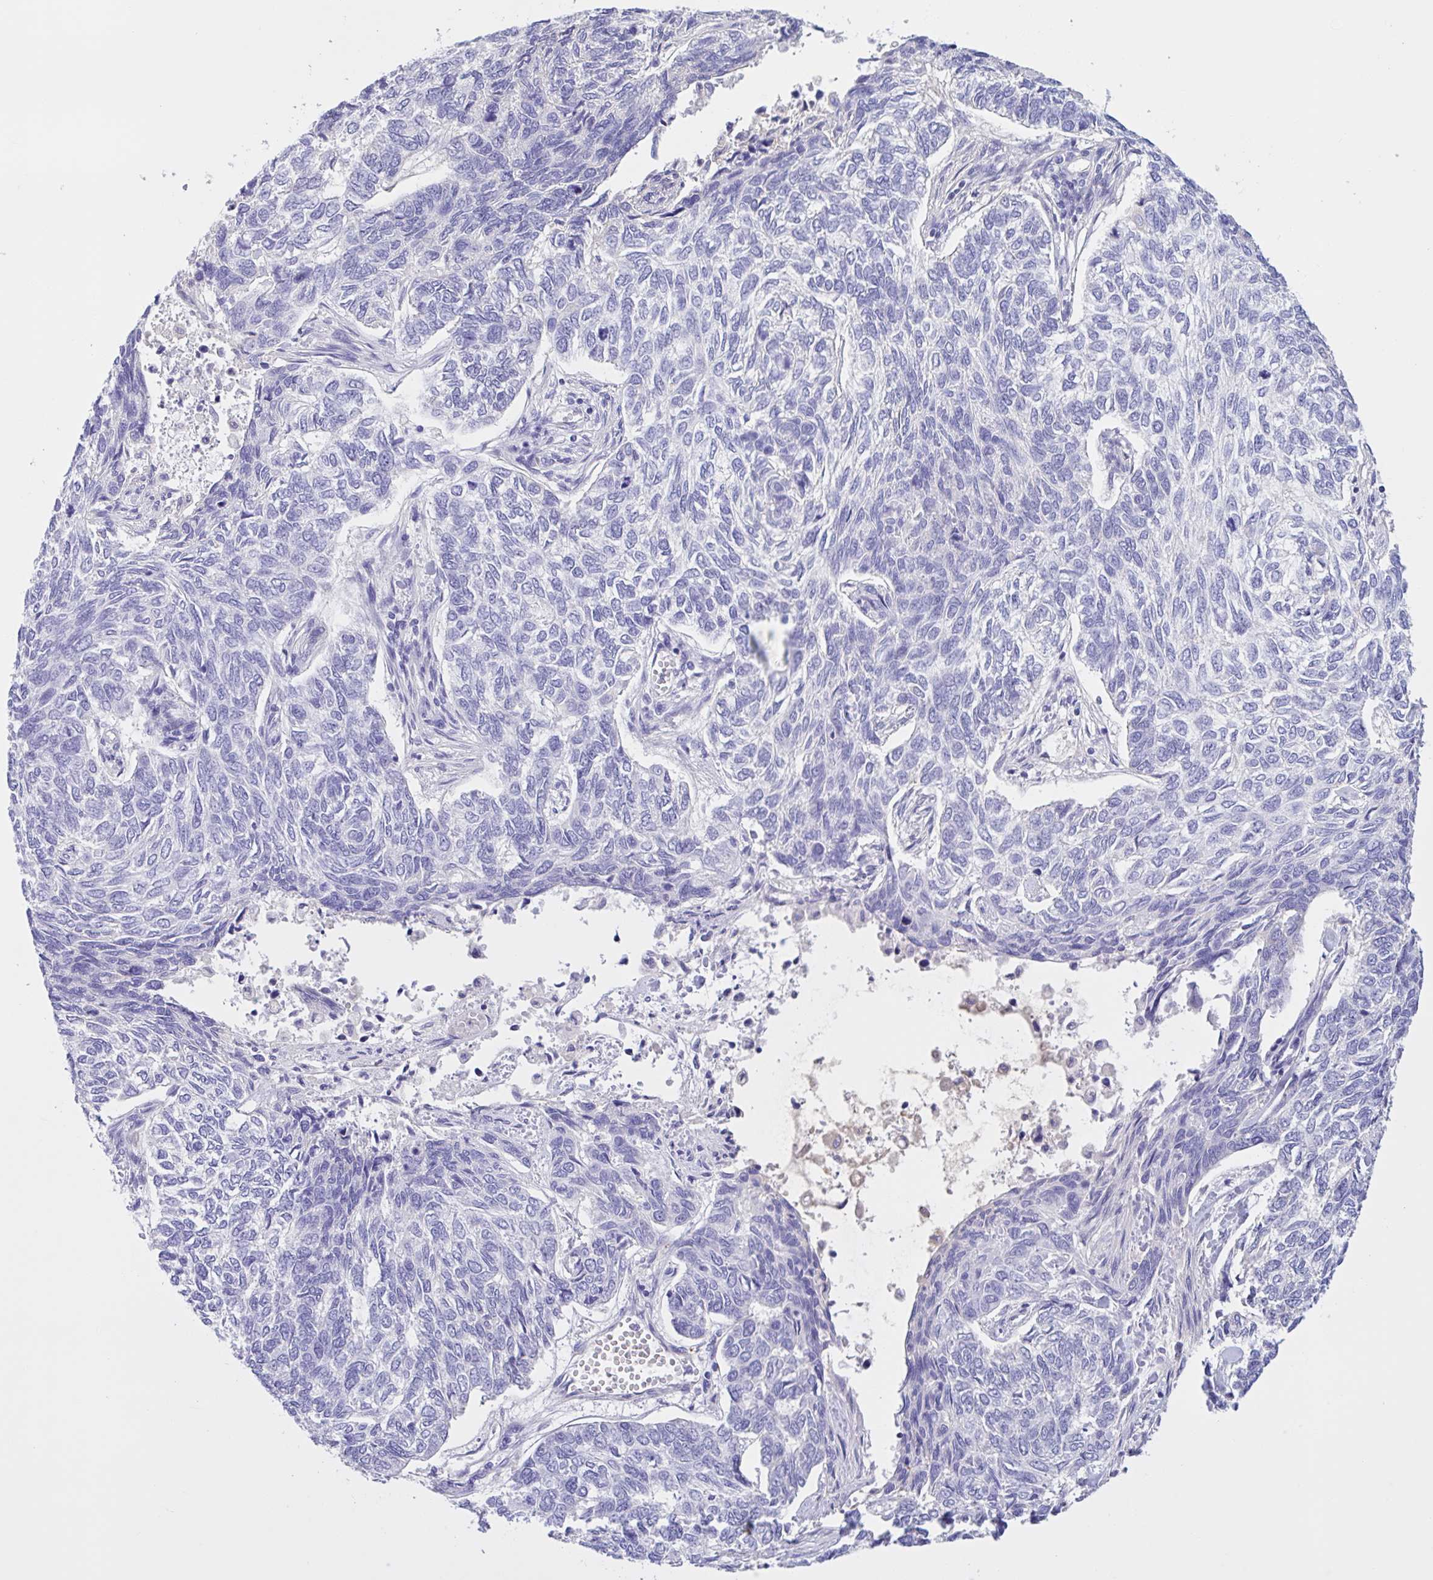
{"staining": {"intensity": "negative", "quantity": "none", "location": "none"}, "tissue": "skin cancer", "cell_type": "Tumor cells", "image_type": "cancer", "snomed": [{"axis": "morphology", "description": "Basal cell carcinoma"}, {"axis": "topography", "description": "Skin"}], "caption": "Tumor cells are negative for brown protein staining in basal cell carcinoma (skin).", "gene": "LARGE2", "patient": {"sex": "female", "age": 65}}